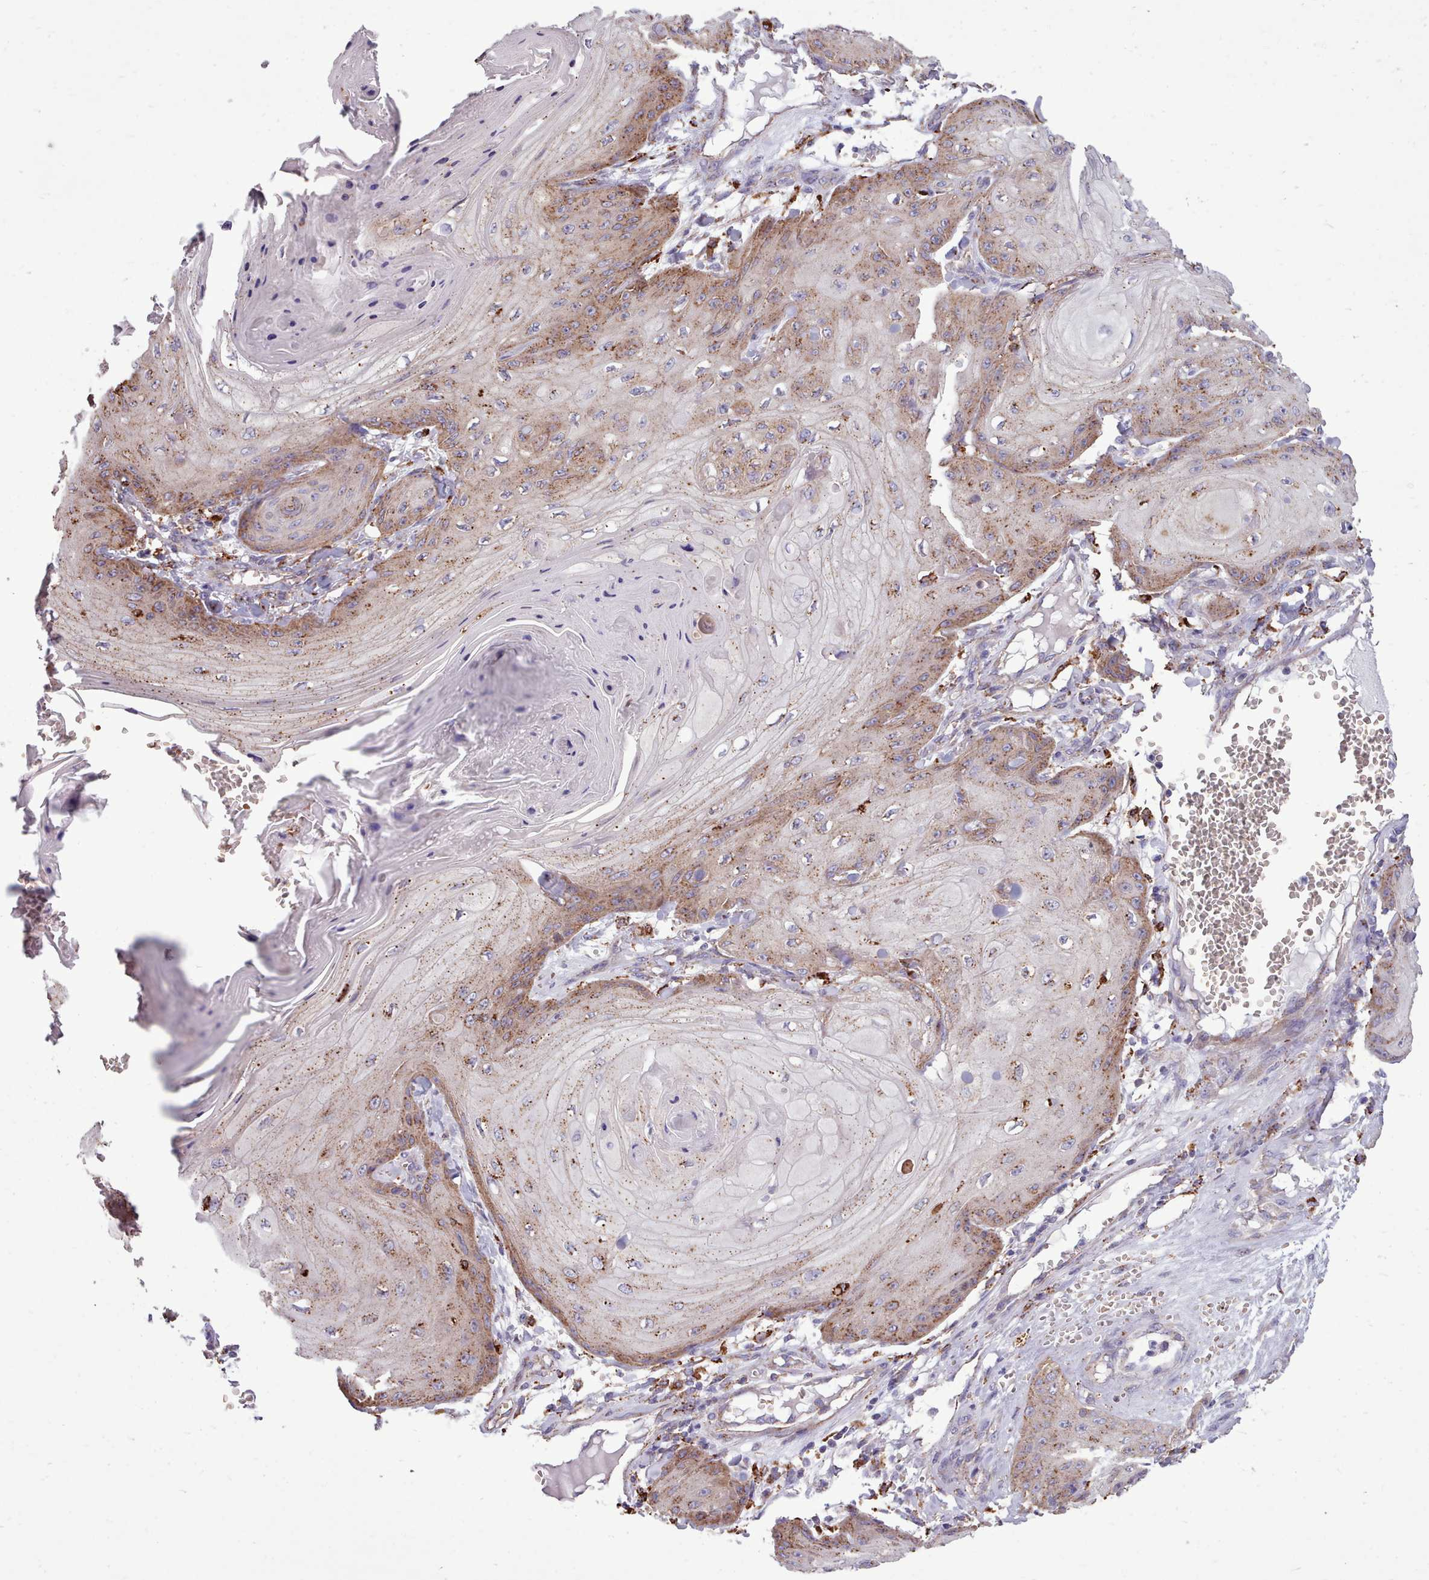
{"staining": {"intensity": "weak", "quantity": "<25%", "location": "cytoplasmic/membranous"}, "tissue": "skin cancer", "cell_type": "Tumor cells", "image_type": "cancer", "snomed": [{"axis": "morphology", "description": "Squamous cell carcinoma, NOS"}, {"axis": "topography", "description": "Skin"}], "caption": "Immunohistochemistry photomicrograph of human skin squamous cell carcinoma stained for a protein (brown), which exhibits no staining in tumor cells. (DAB (3,3'-diaminobenzidine) IHC with hematoxylin counter stain).", "gene": "PACSIN3", "patient": {"sex": "male", "age": 74}}